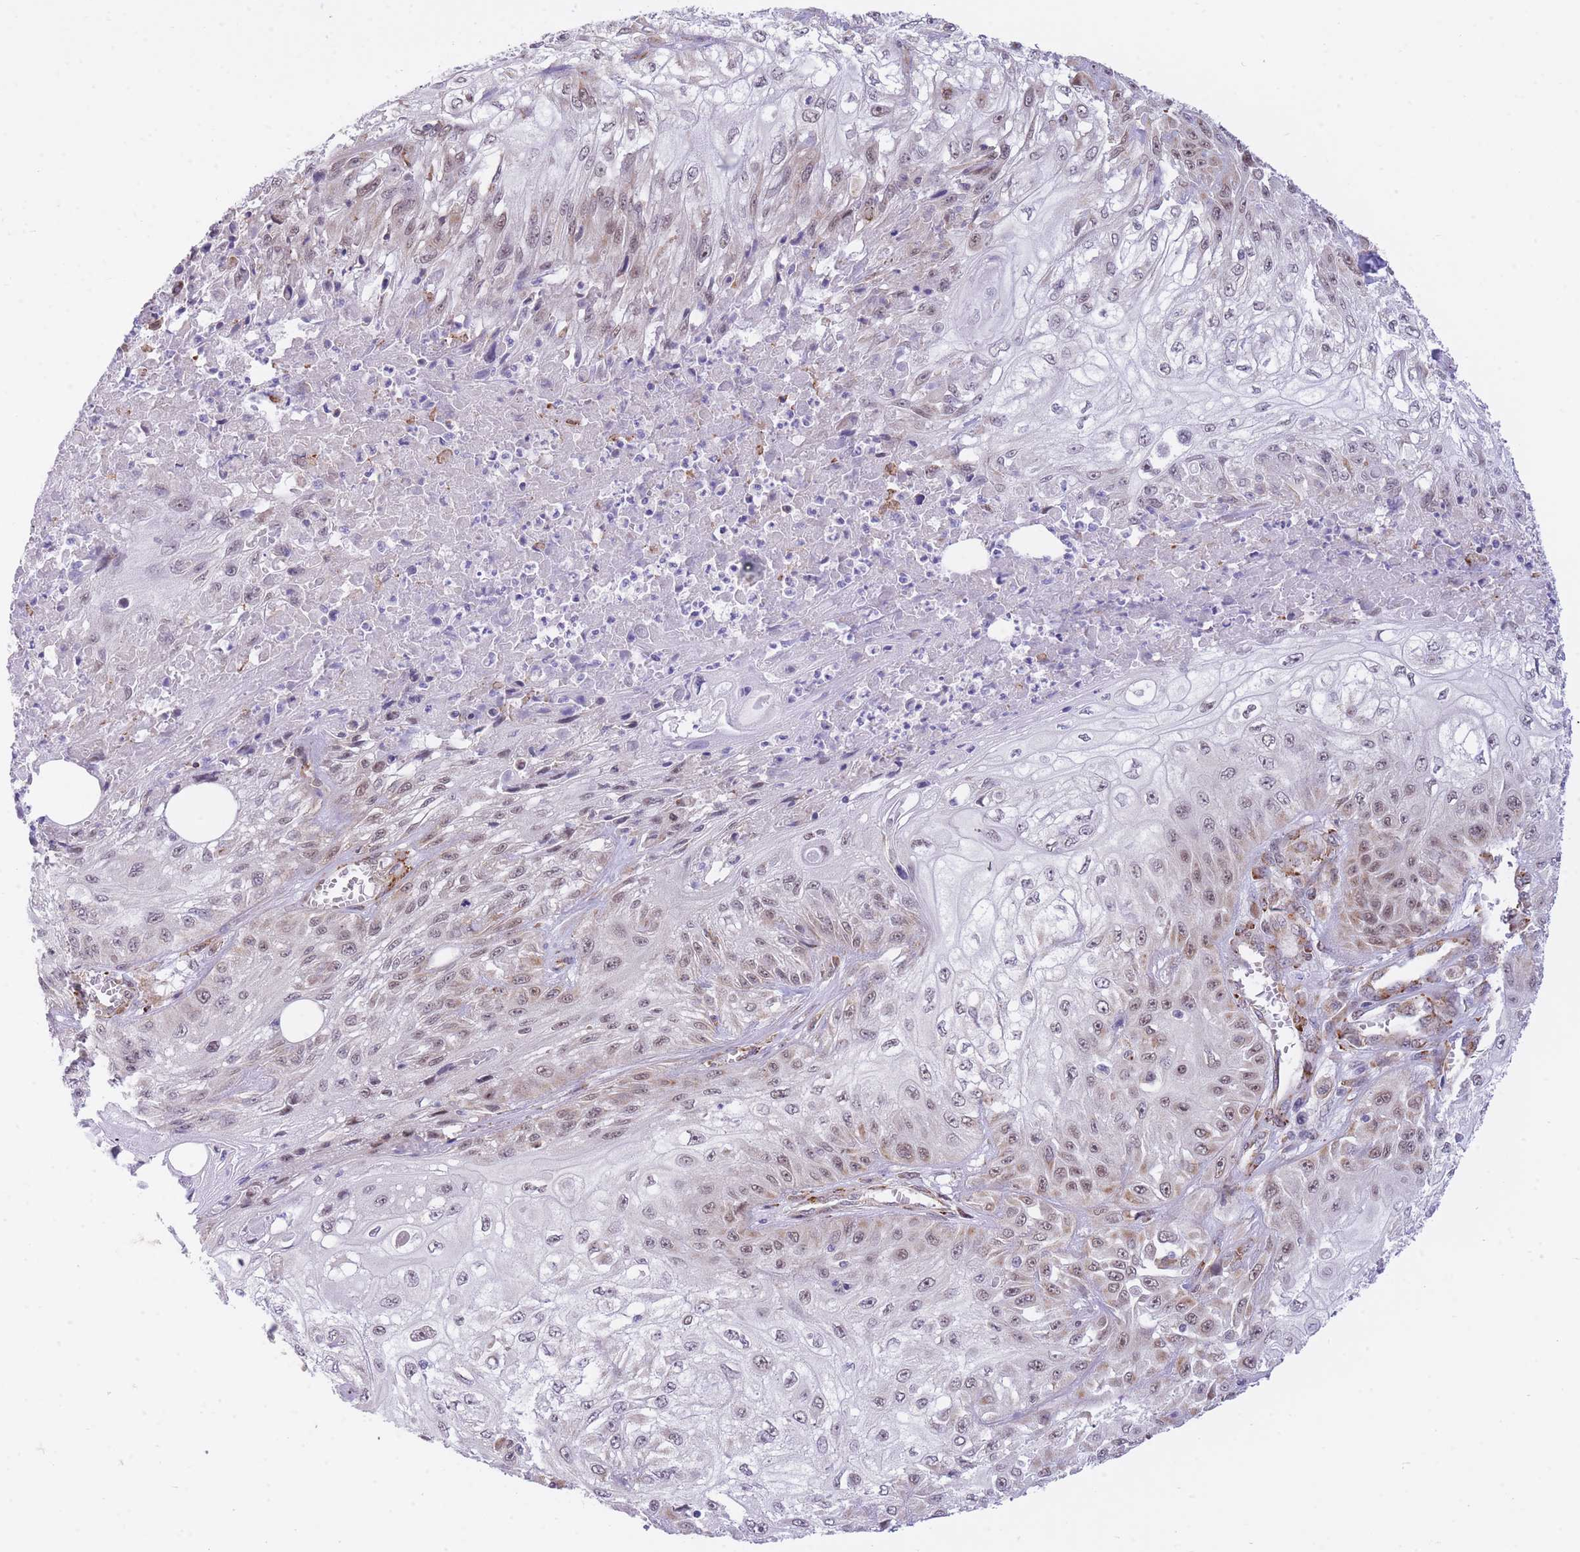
{"staining": {"intensity": "weak", "quantity": "25%-75%", "location": "nuclear"}, "tissue": "skin cancer", "cell_type": "Tumor cells", "image_type": "cancer", "snomed": [{"axis": "morphology", "description": "Squamous cell carcinoma, NOS"}, {"axis": "morphology", "description": "Squamous cell carcinoma, metastatic, NOS"}, {"axis": "topography", "description": "Skin"}, {"axis": "topography", "description": "Lymph node"}], "caption": "IHC image of neoplastic tissue: human skin squamous cell carcinoma stained using IHC demonstrates low levels of weak protein expression localized specifically in the nuclear of tumor cells, appearing as a nuclear brown color.", "gene": "EXOSC8", "patient": {"sex": "male", "age": 75}}